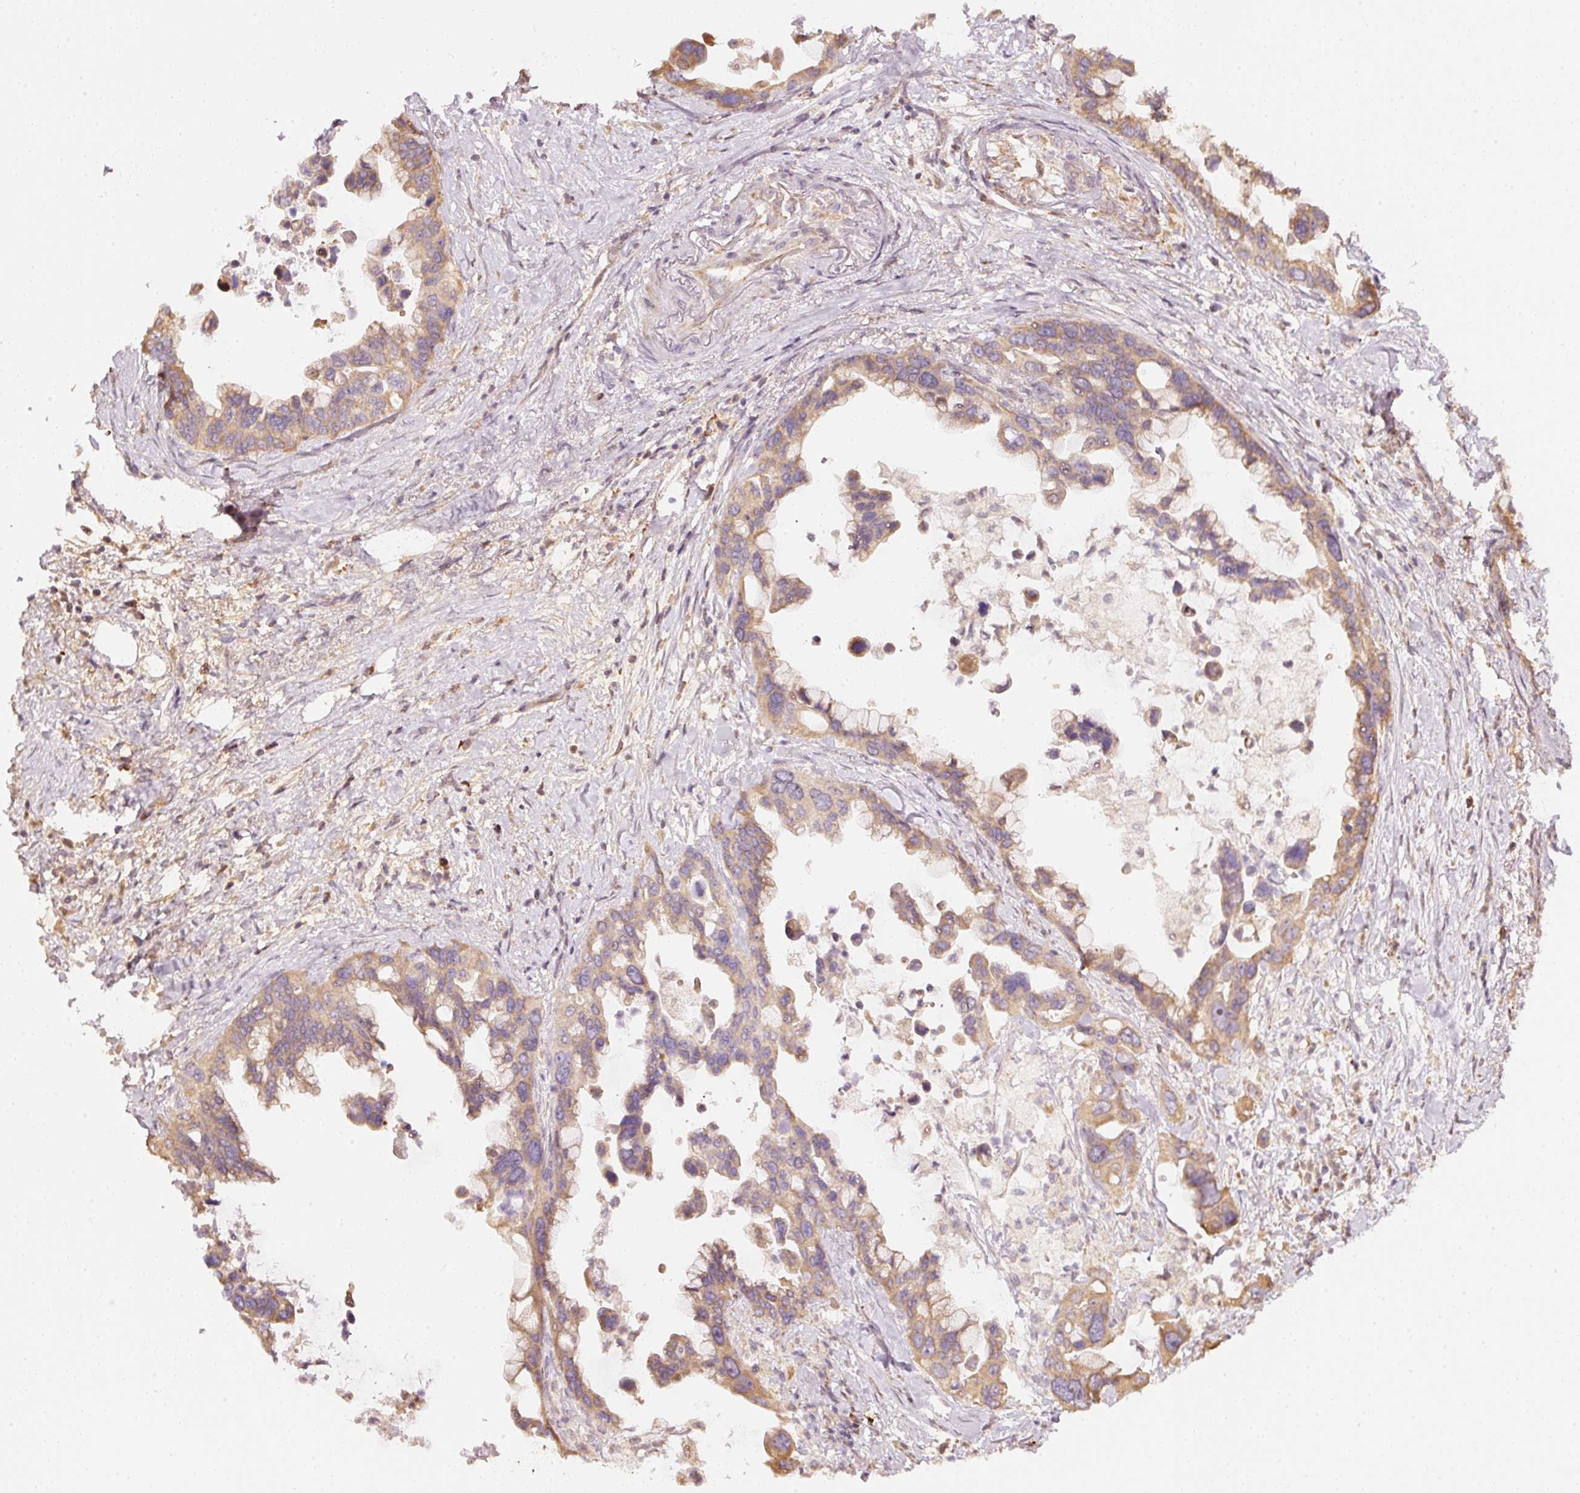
{"staining": {"intensity": "moderate", "quantity": ">75%", "location": "cytoplasmic/membranous"}, "tissue": "pancreatic cancer", "cell_type": "Tumor cells", "image_type": "cancer", "snomed": [{"axis": "morphology", "description": "Adenocarcinoma, NOS"}, {"axis": "topography", "description": "Pancreas"}], "caption": "This histopathology image displays immunohistochemistry staining of pancreatic adenocarcinoma, with medium moderate cytoplasmic/membranous expression in about >75% of tumor cells.", "gene": "RAB35", "patient": {"sex": "female", "age": 83}}